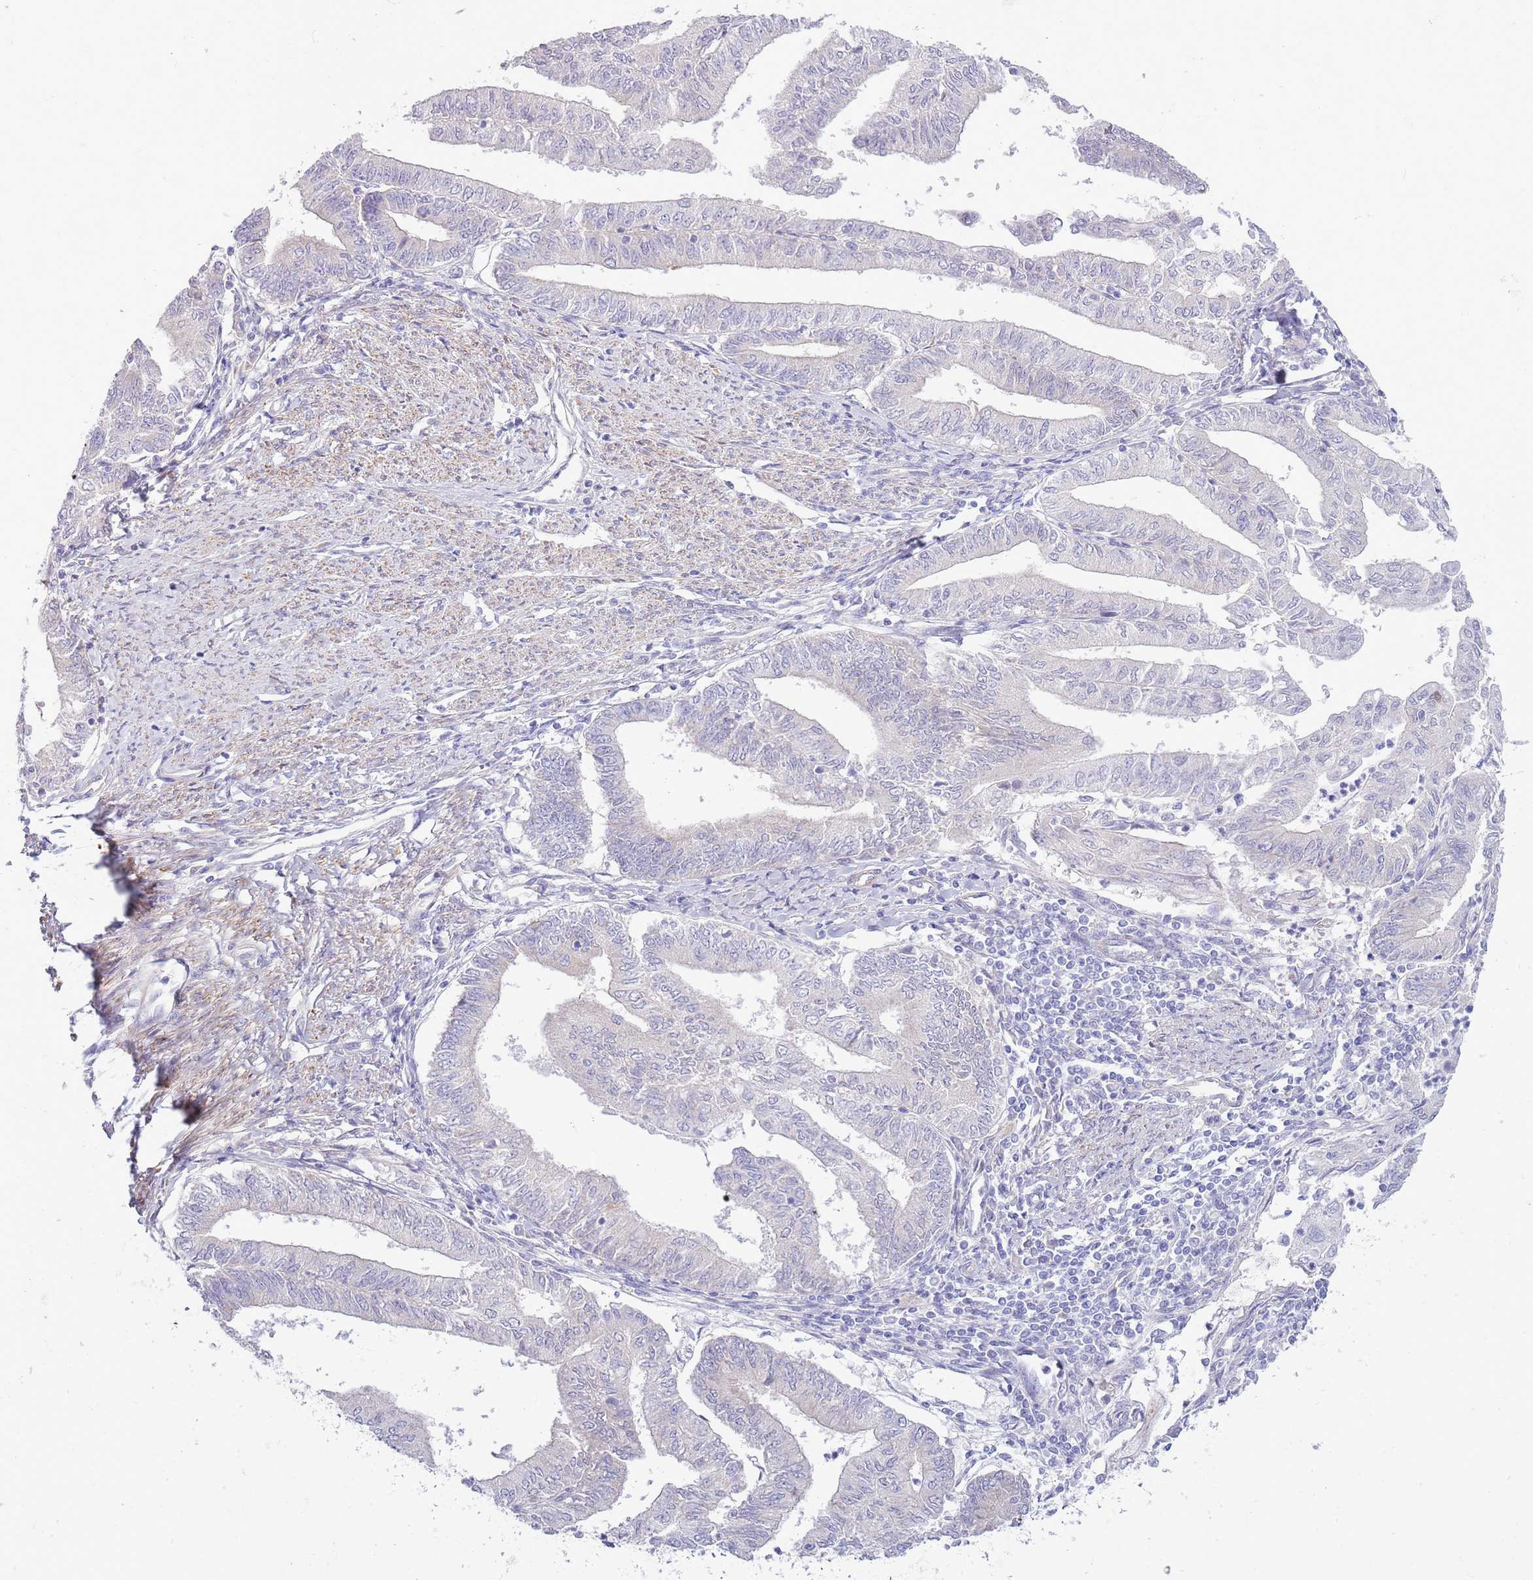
{"staining": {"intensity": "negative", "quantity": "none", "location": "none"}, "tissue": "endometrial cancer", "cell_type": "Tumor cells", "image_type": "cancer", "snomed": [{"axis": "morphology", "description": "Adenocarcinoma, NOS"}, {"axis": "topography", "description": "Endometrium"}], "caption": "High magnification brightfield microscopy of endometrial adenocarcinoma stained with DAB (3,3'-diaminobenzidine) (brown) and counterstained with hematoxylin (blue): tumor cells show no significant positivity.", "gene": "ZC4H2", "patient": {"sex": "female", "age": 66}}